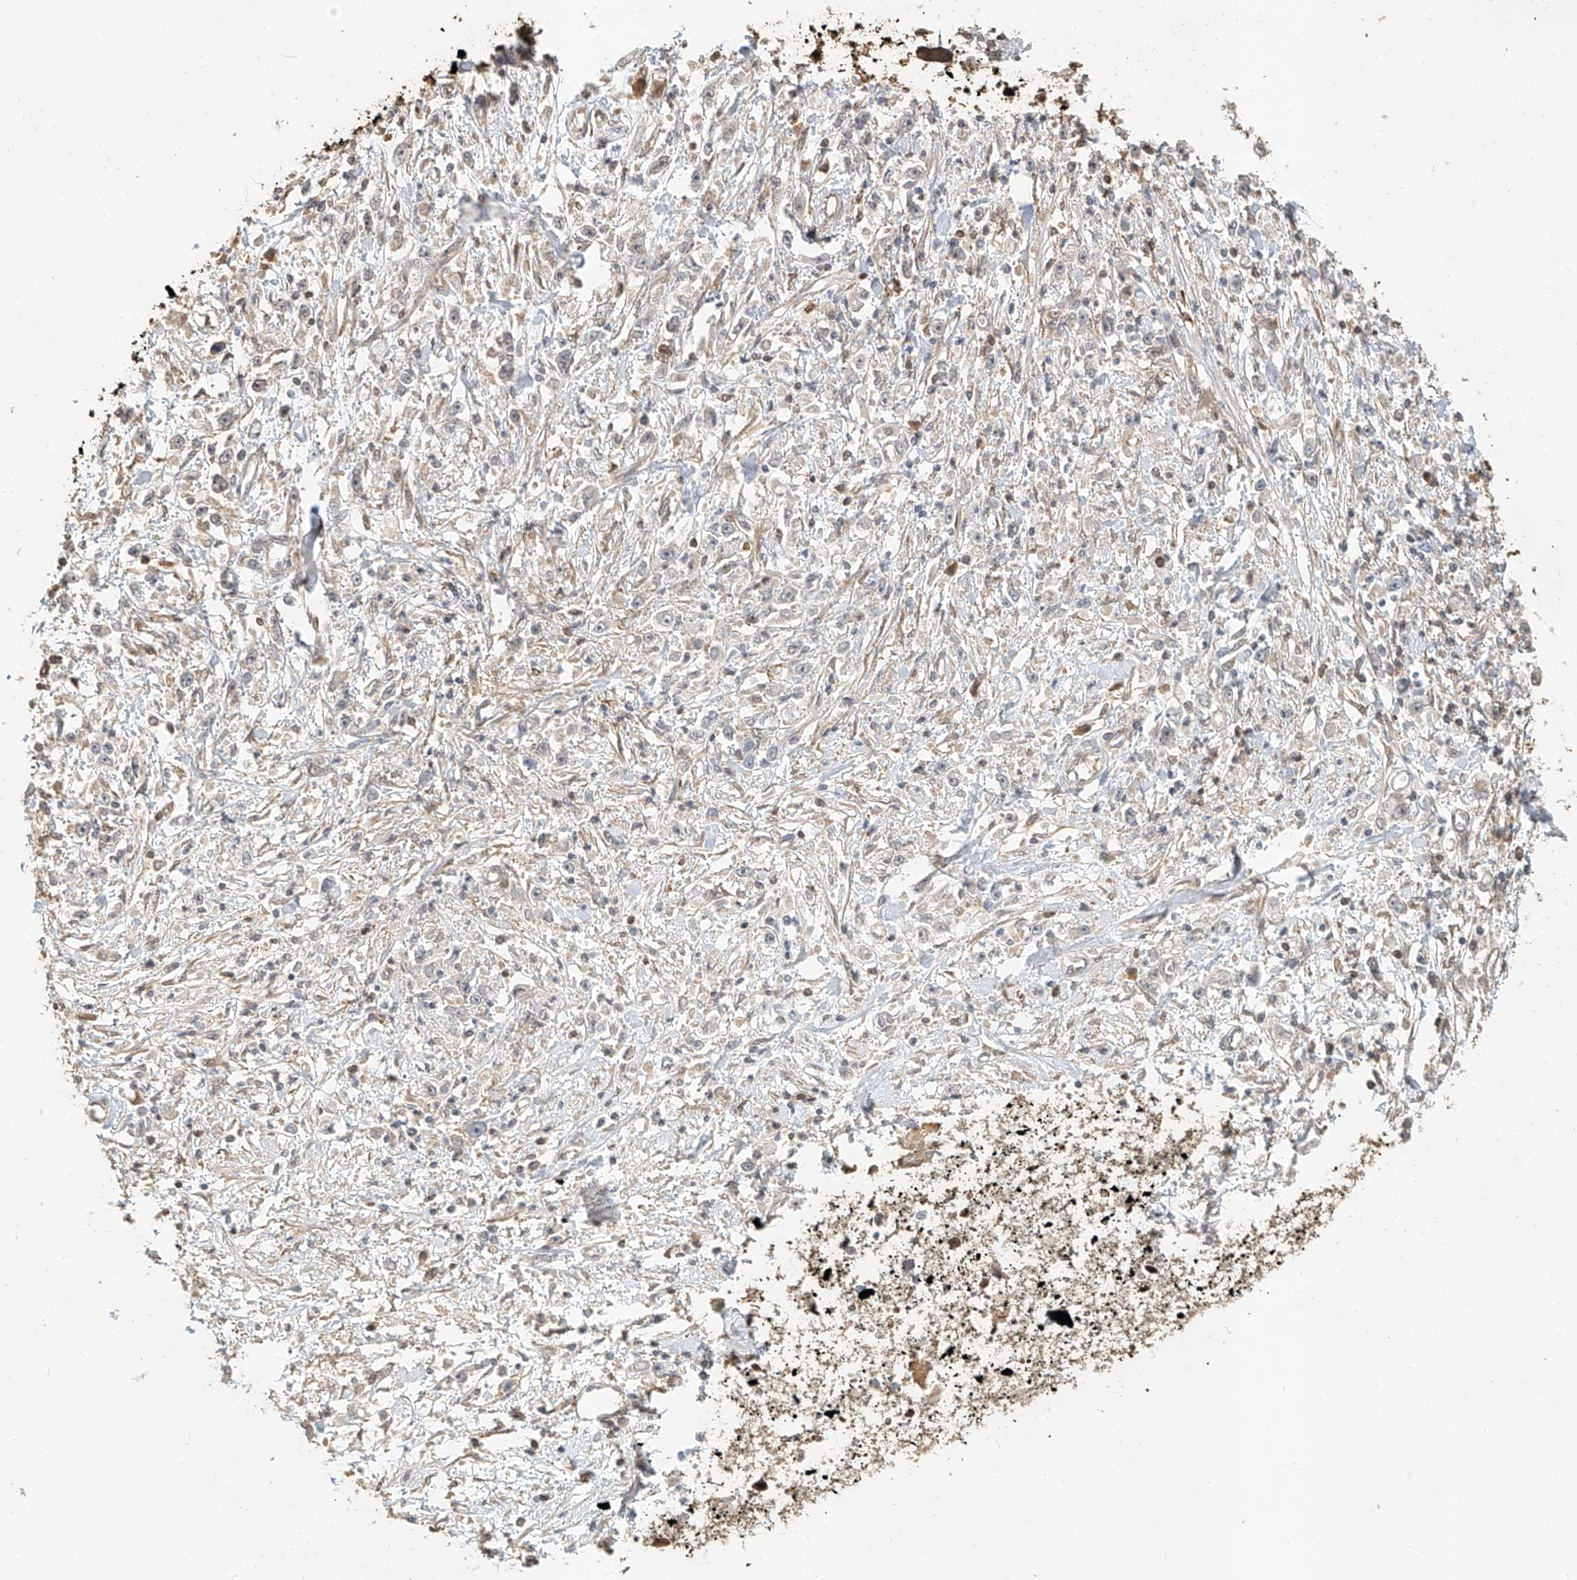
{"staining": {"intensity": "negative", "quantity": "none", "location": "none"}, "tissue": "stomach cancer", "cell_type": "Tumor cells", "image_type": "cancer", "snomed": [{"axis": "morphology", "description": "Adenocarcinoma, NOS"}, {"axis": "topography", "description": "Stomach"}], "caption": "Tumor cells are negative for brown protein staining in adenocarcinoma (stomach).", "gene": "NAP1L1", "patient": {"sex": "female", "age": 59}}